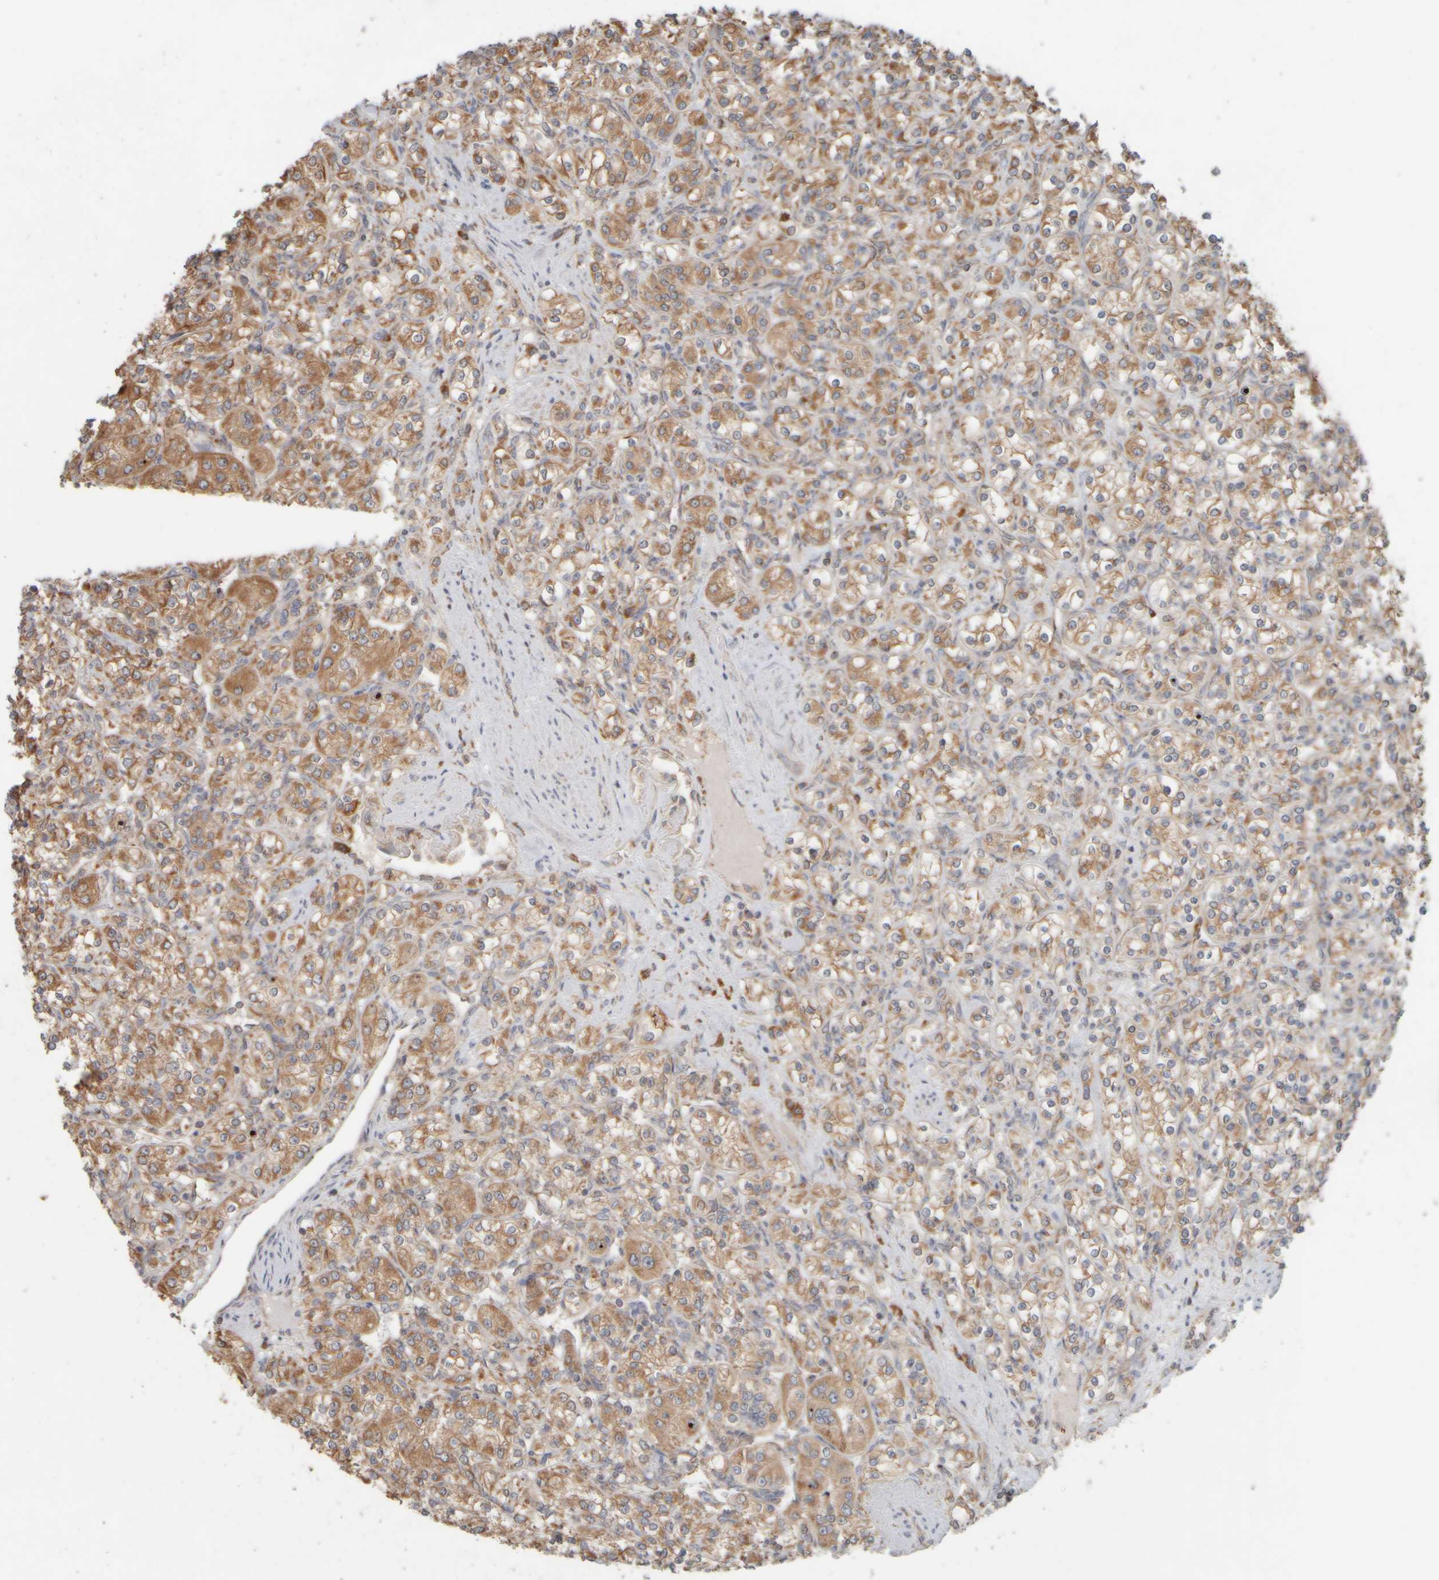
{"staining": {"intensity": "moderate", "quantity": ">75%", "location": "cytoplasmic/membranous"}, "tissue": "renal cancer", "cell_type": "Tumor cells", "image_type": "cancer", "snomed": [{"axis": "morphology", "description": "Adenocarcinoma, NOS"}, {"axis": "topography", "description": "Kidney"}], "caption": "An IHC photomicrograph of neoplastic tissue is shown. Protein staining in brown shows moderate cytoplasmic/membranous positivity in renal cancer within tumor cells.", "gene": "EIF2B3", "patient": {"sex": "male", "age": 77}}